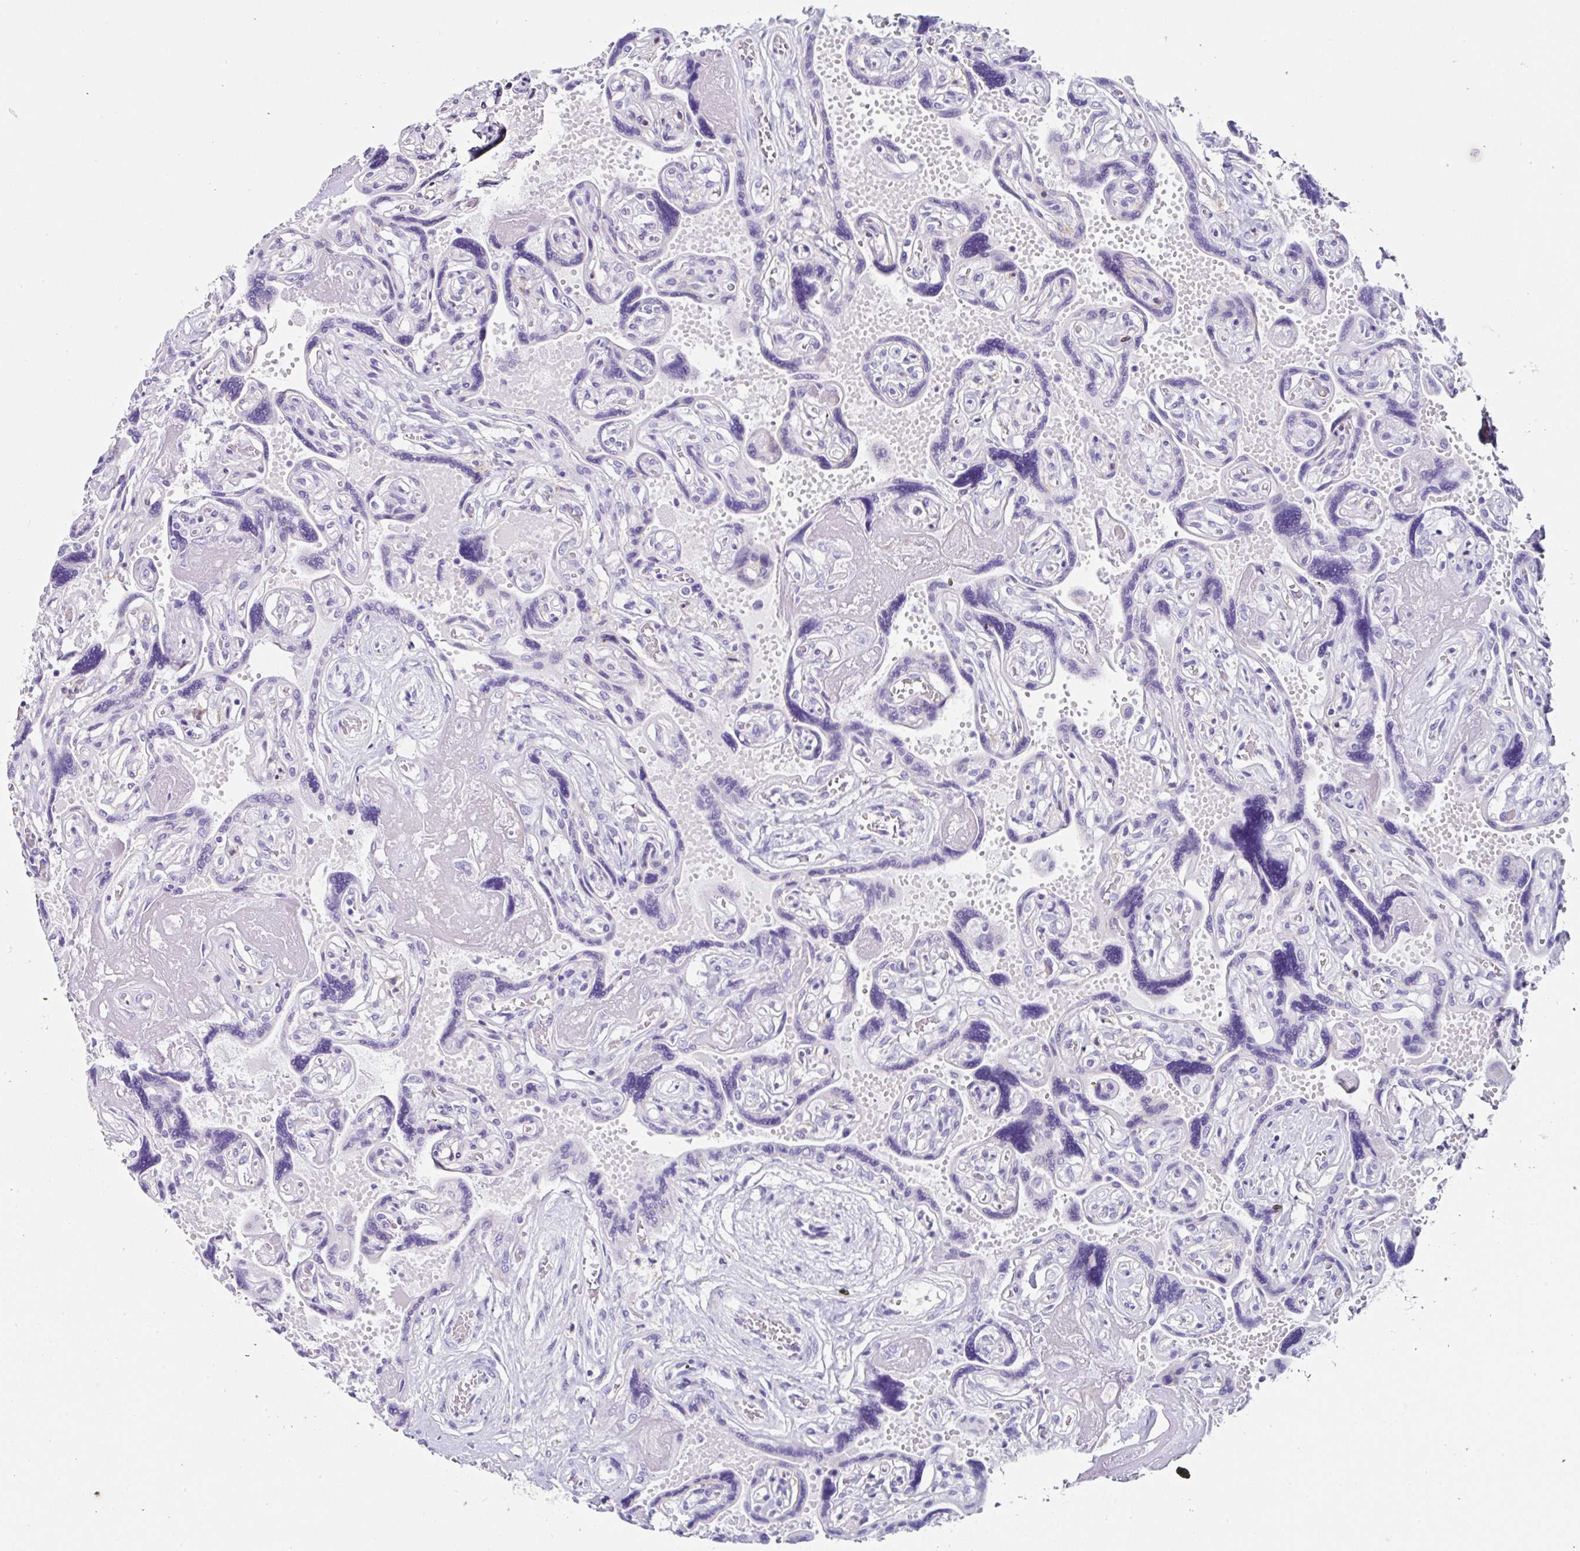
{"staining": {"intensity": "negative", "quantity": "none", "location": "none"}, "tissue": "placenta", "cell_type": "Trophoblastic cells", "image_type": "normal", "snomed": [{"axis": "morphology", "description": "Normal tissue, NOS"}, {"axis": "topography", "description": "Placenta"}], "caption": "A histopathology image of human placenta is negative for staining in trophoblastic cells. (DAB immunohistochemistry (IHC) with hematoxylin counter stain).", "gene": "UGT3A1", "patient": {"sex": "female", "age": 32}}